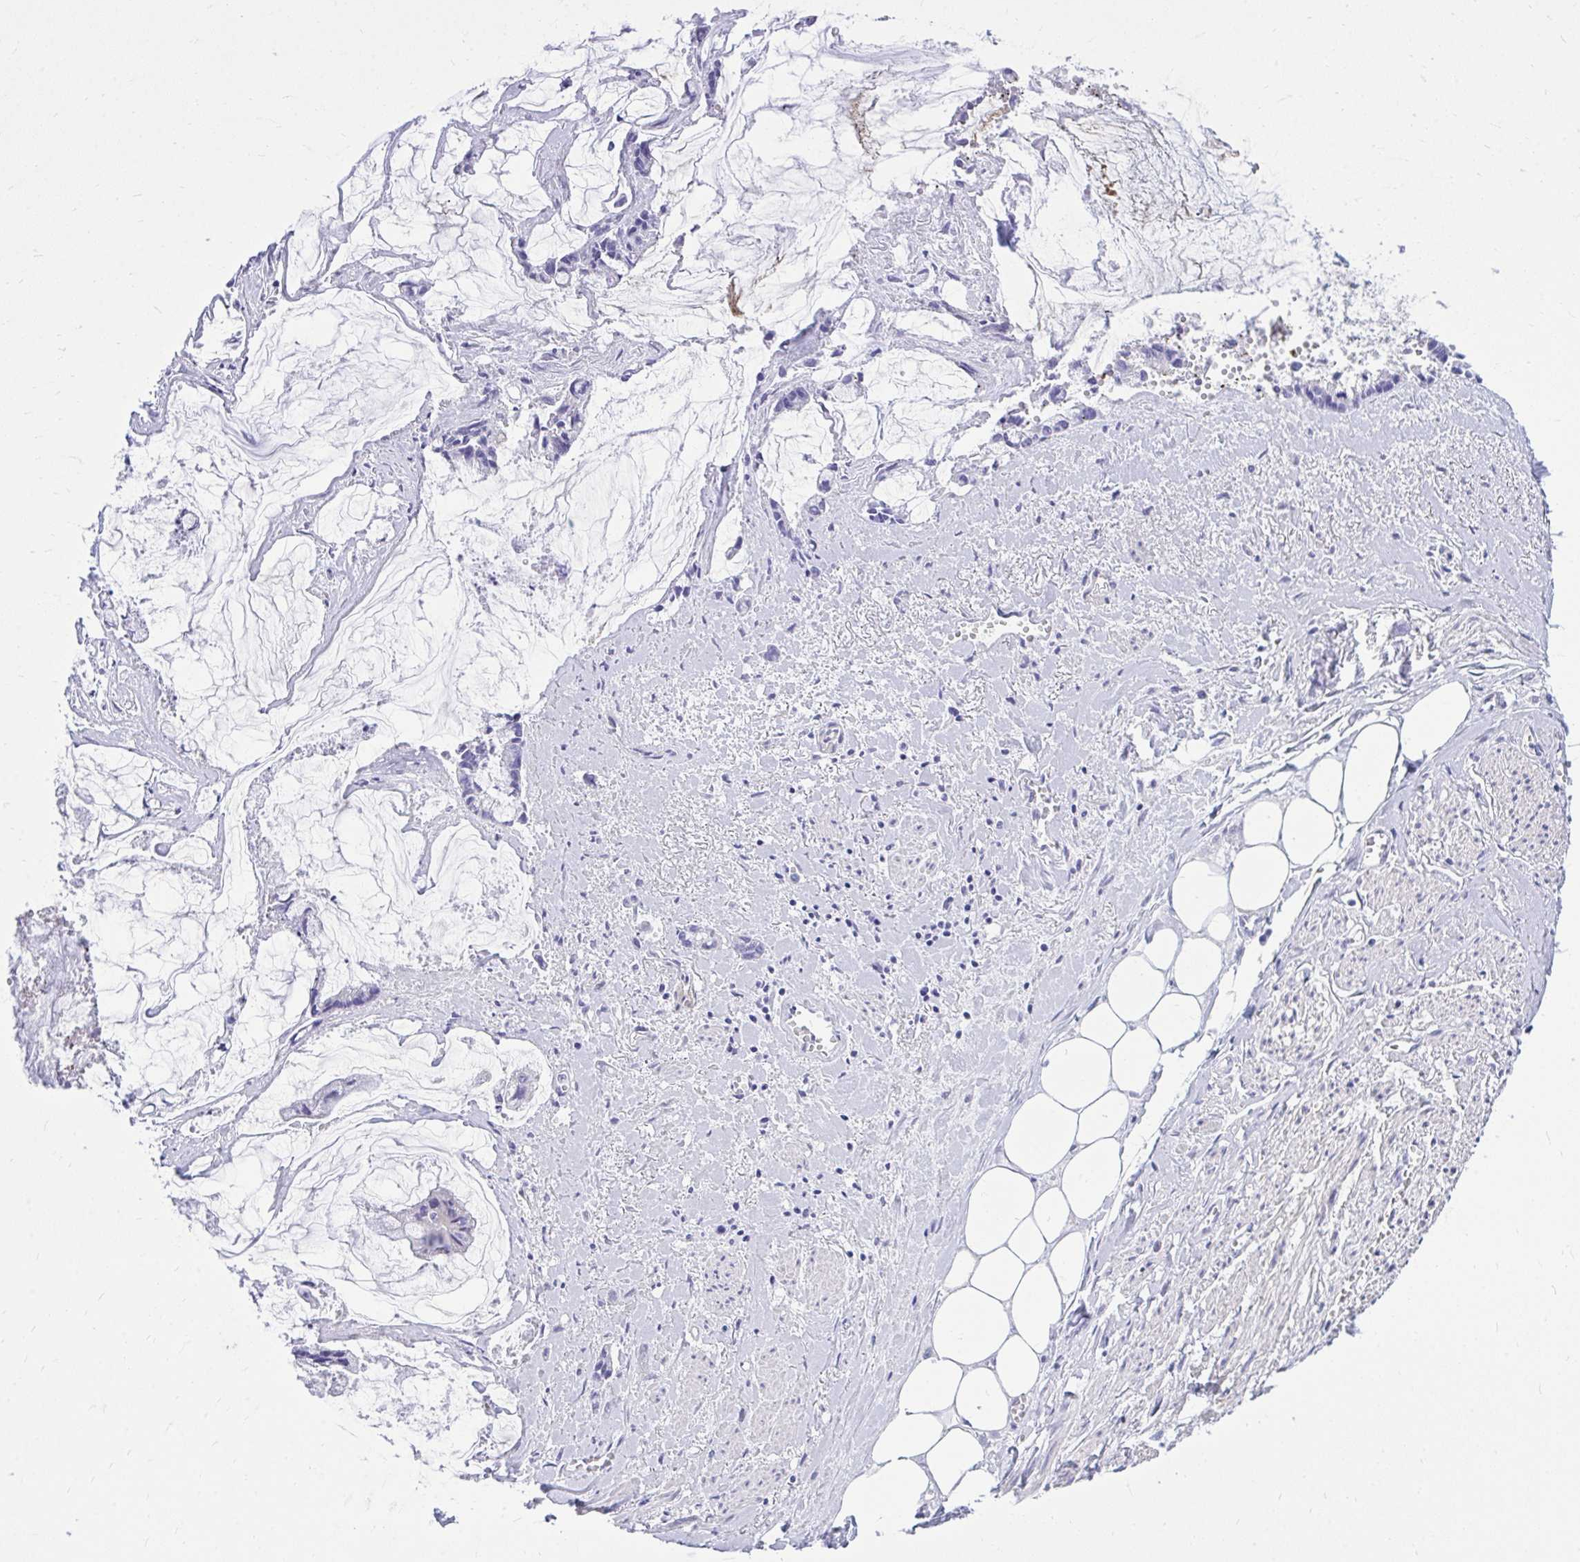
{"staining": {"intensity": "negative", "quantity": "none", "location": "none"}, "tissue": "ovarian cancer", "cell_type": "Tumor cells", "image_type": "cancer", "snomed": [{"axis": "morphology", "description": "Cystadenocarcinoma, mucinous, NOS"}, {"axis": "topography", "description": "Ovary"}], "caption": "This is an immunohistochemistry (IHC) photomicrograph of ovarian cancer. There is no expression in tumor cells.", "gene": "EPB41L1", "patient": {"sex": "female", "age": 90}}